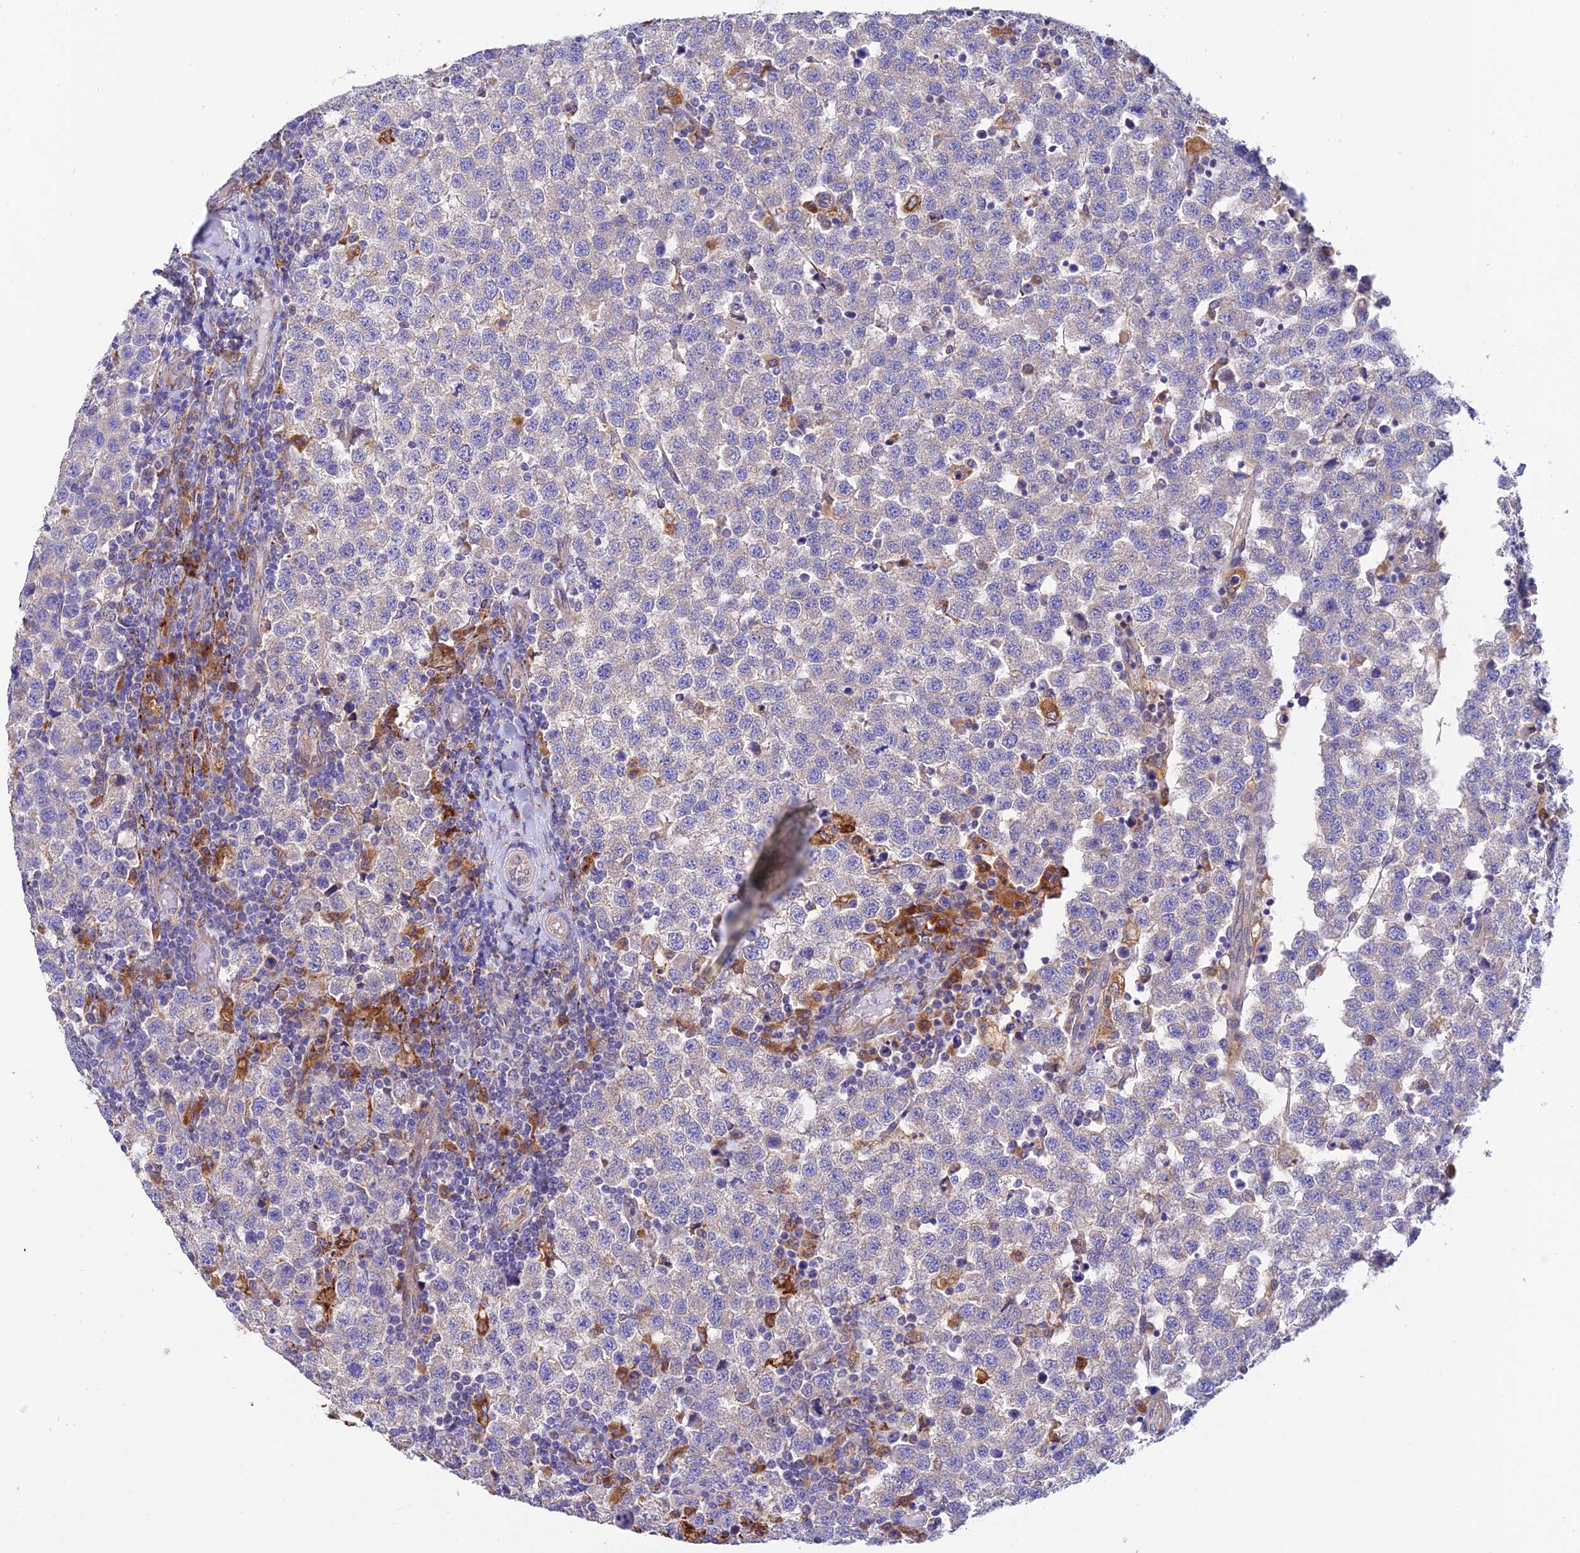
{"staining": {"intensity": "negative", "quantity": "none", "location": "none"}, "tissue": "testis cancer", "cell_type": "Tumor cells", "image_type": "cancer", "snomed": [{"axis": "morphology", "description": "Seminoma, NOS"}, {"axis": "topography", "description": "Testis"}], "caption": "High power microscopy photomicrograph of an immunohistochemistry photomicrograph of testis cancer, revealing no significant positivity in tumor cells.", "gene": "VKORC1", "patient": {"sex": "male", "age": 34}}